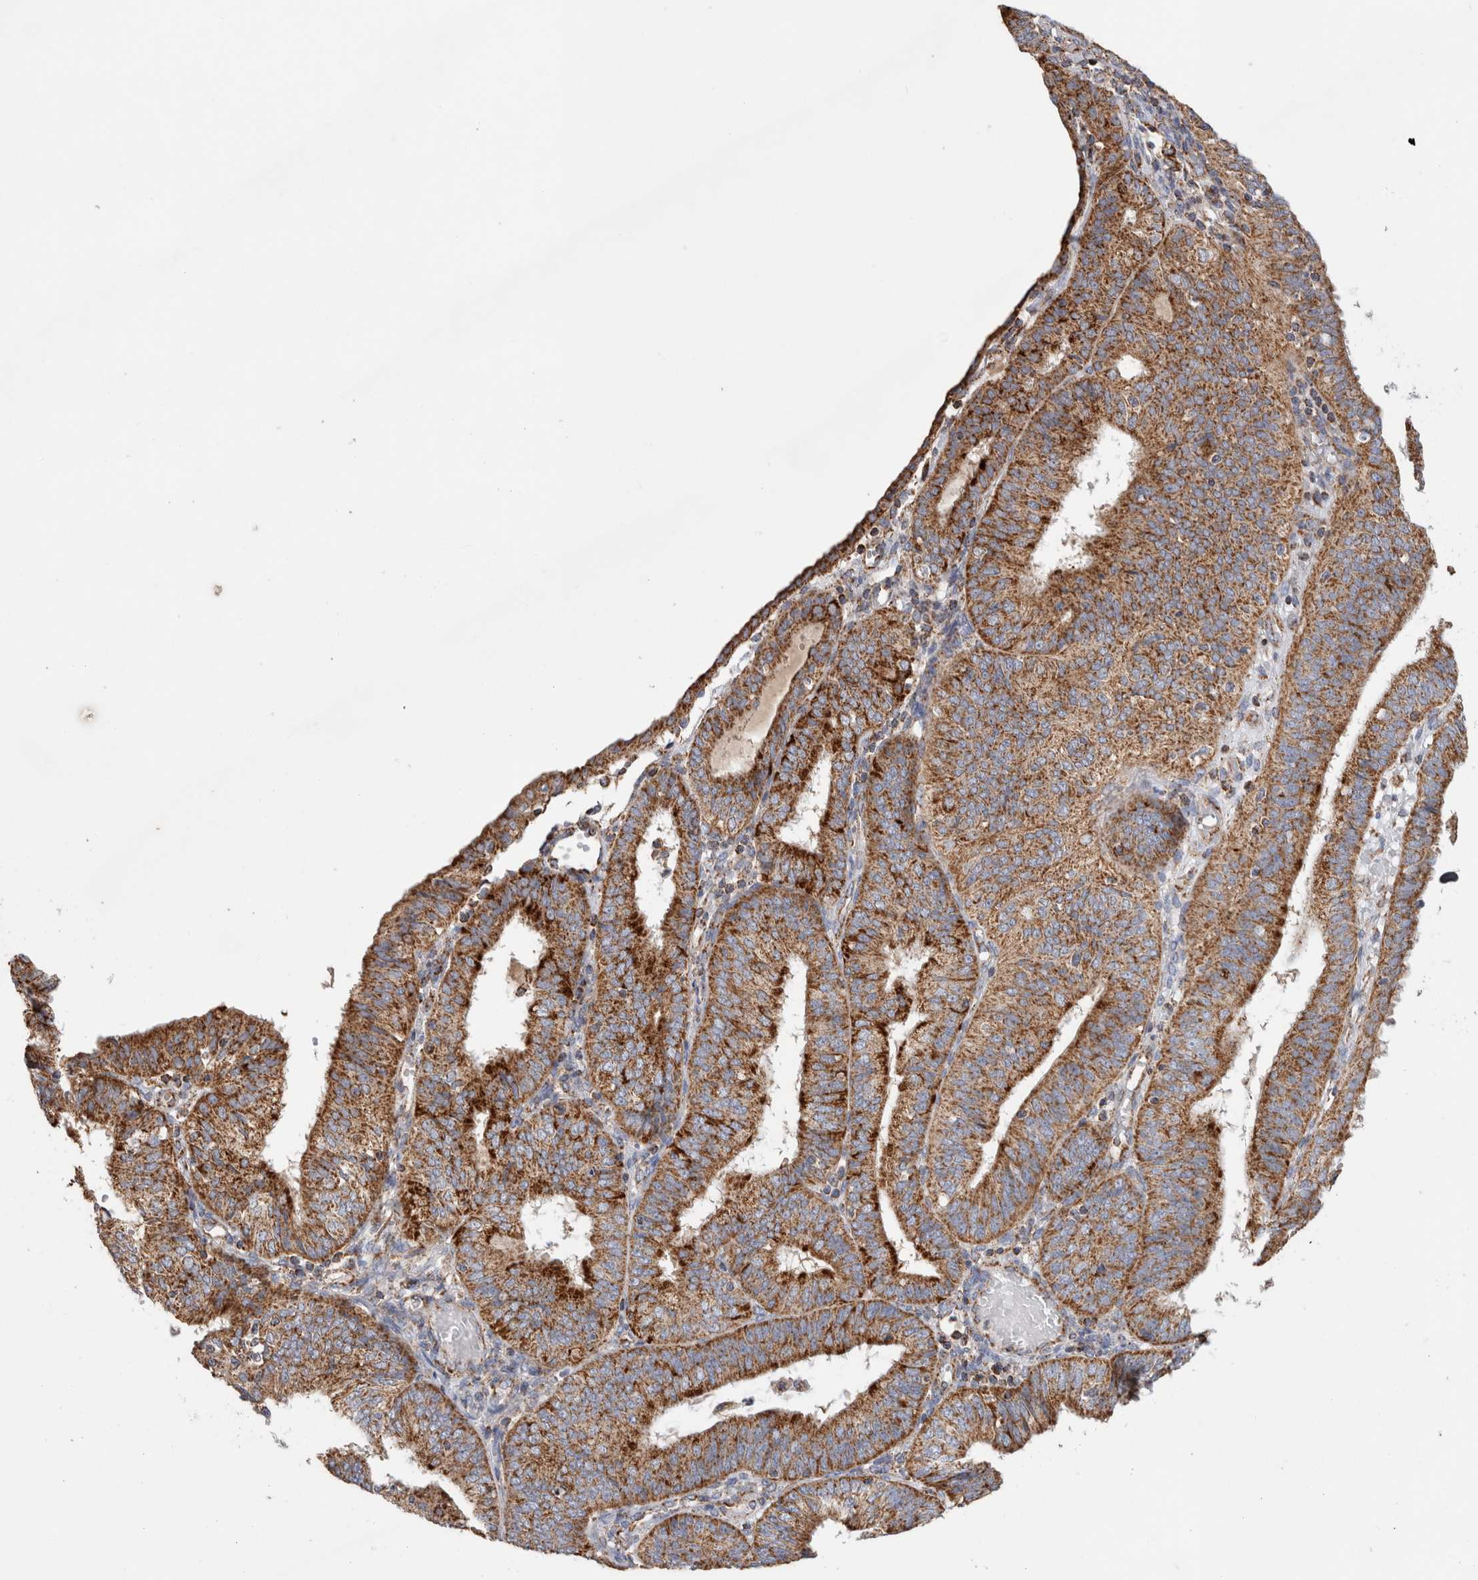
{"staining": {"intensity": "strong", "quantity": ">75%", "location": "cytoplasmic/membranous"}, "tissue": "endometrial cancer", "cell_type": "Tumor cells", "image_type": "cancer", "snomed": [{"axis": "morphology", "description": "Adenocarcinoma, NOS"}, {"axis": "topography", "description": "Endometrium"}], "caption": "Human endometrial cancer stained with a protein marker exhibits strong staining in tumor cells.", "gene": "IARS2", "patient": {"sex": "female", "age": 58}}